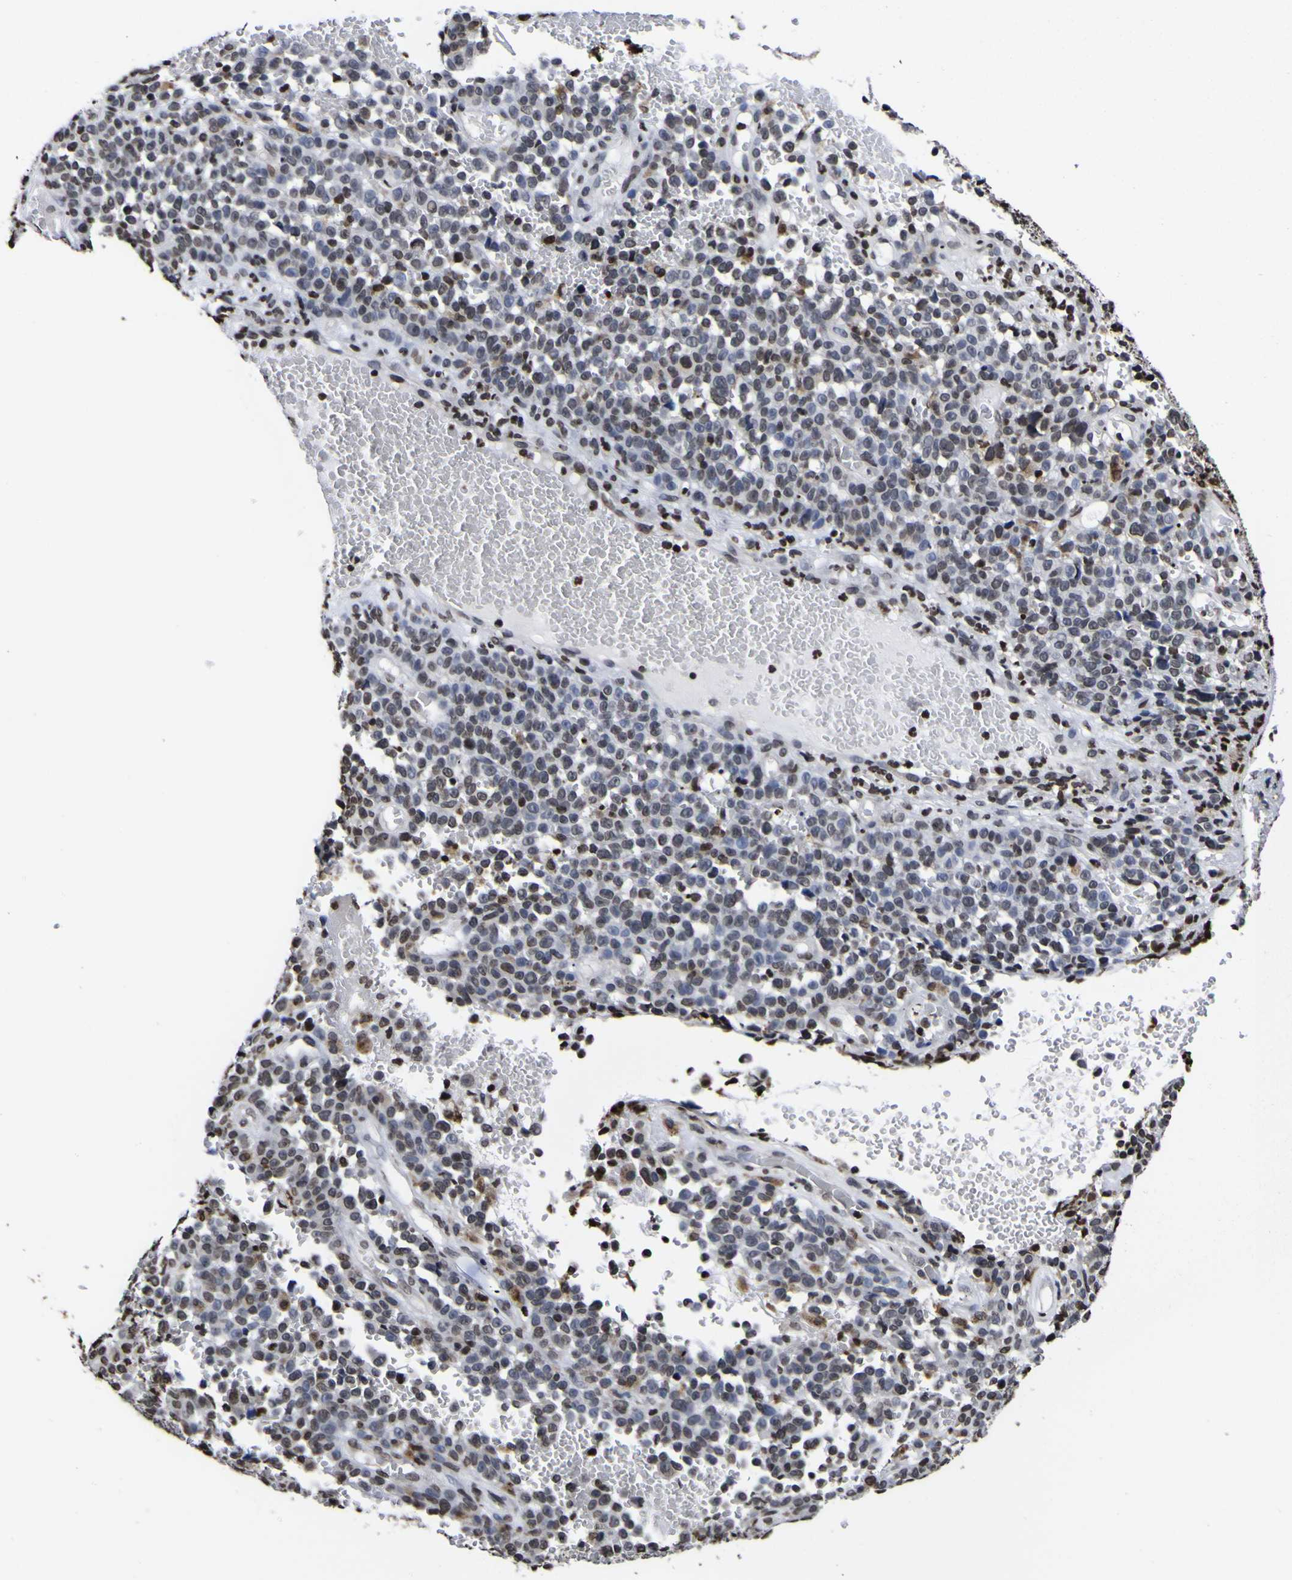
{"staining": {"intensity": "moderate", "quantity": "25%-75%", "location": "nuclear"}, "tissue": "melanoma", "cell_type": "Tumor cells", "image_type": "cancer", "snomed": [{"axis": "morphology", "description": "Malignant melanoma, NOS"}, {"axis": "topography", "description": "Skin"}], "caption": "The micrograph exhibits immunohistochemical staining of melanoma. There is moderate nuclear positivity is appreciated in about 25%-75% of tumor cells.", "gene": "PIAS1", "patient": {"sex": "female", "age": 82}}